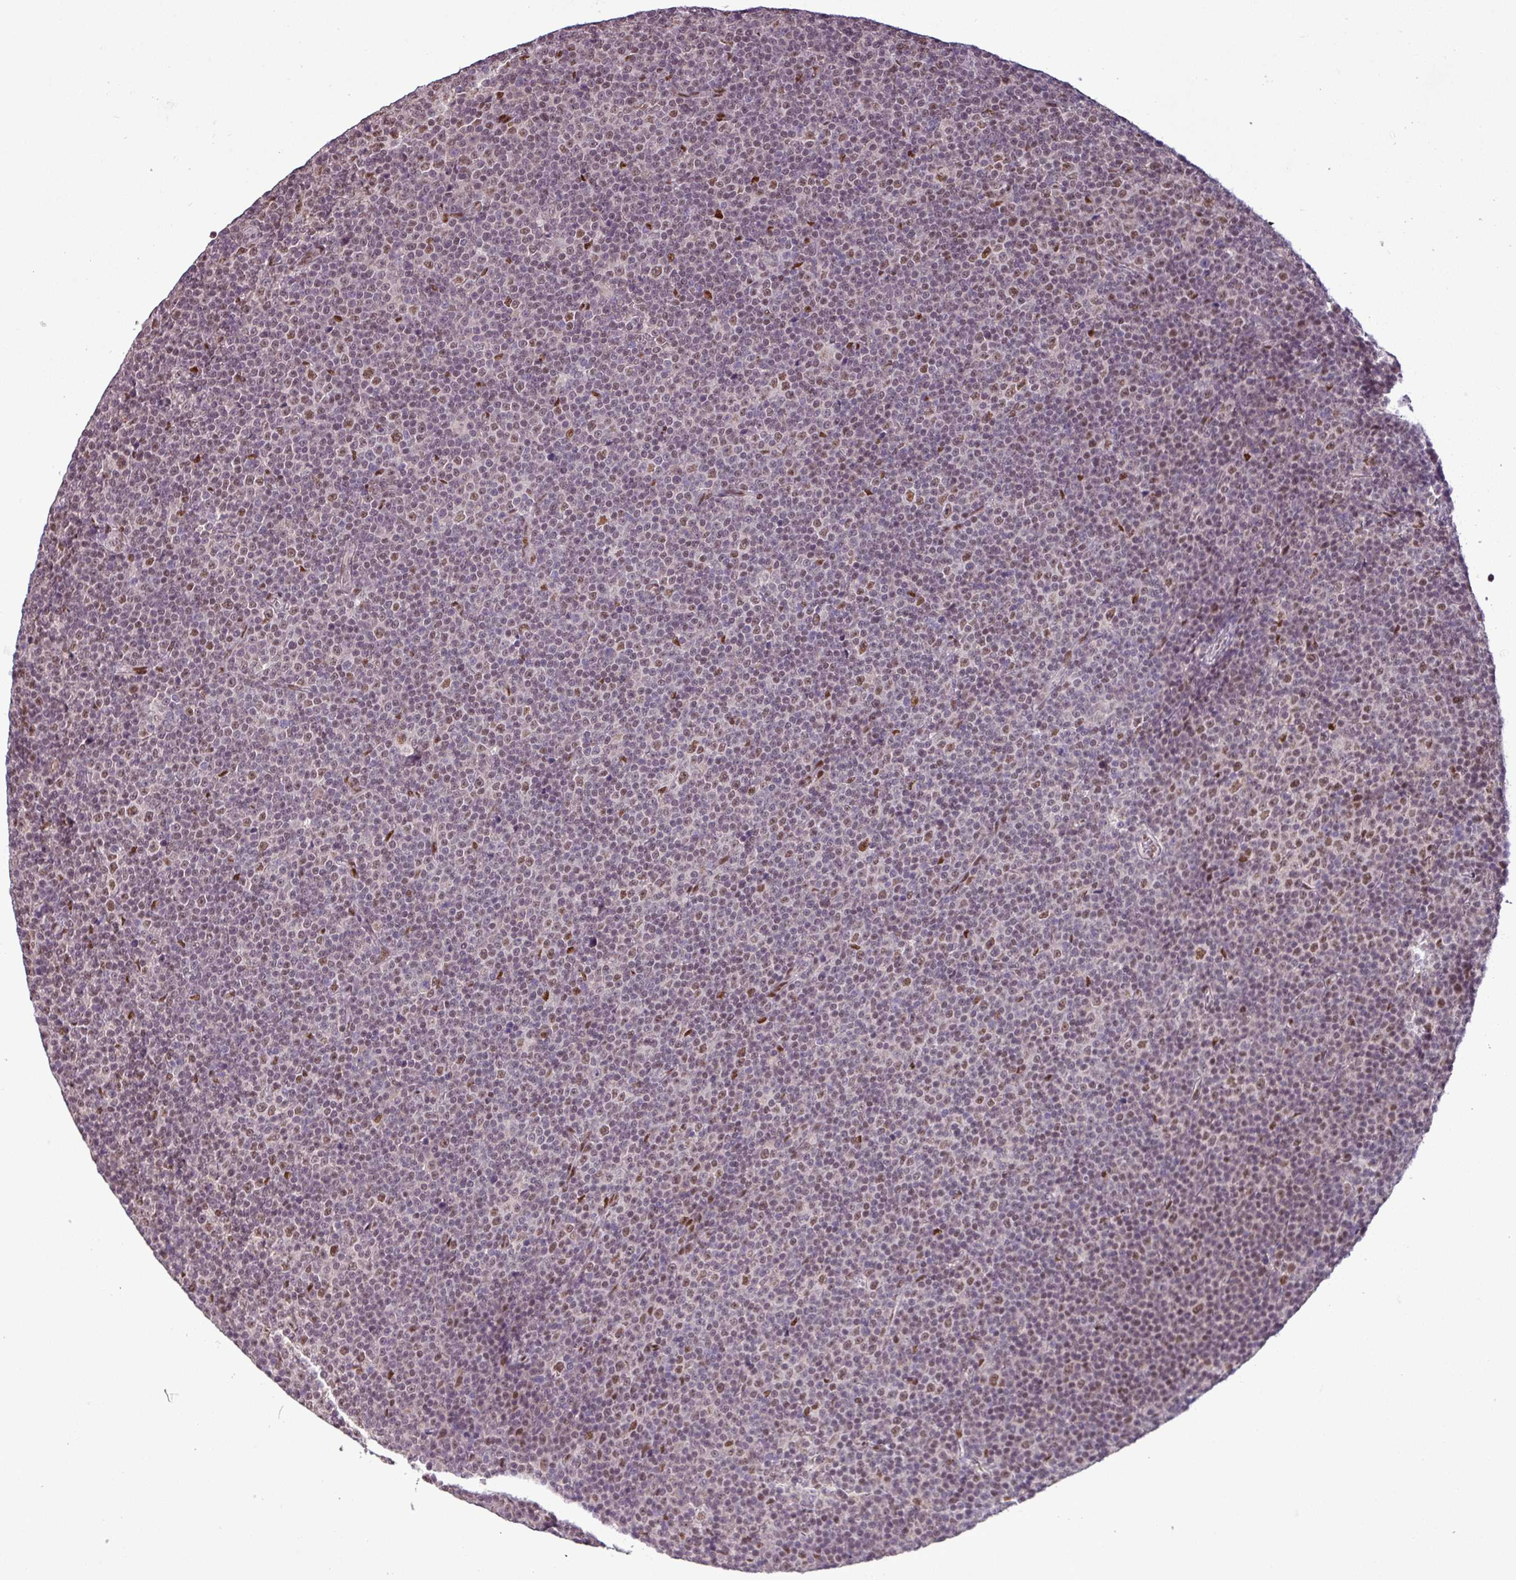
{"staining": {"intensity": "moderate", "quantity": "<25%", "location": "nuclear"}, "tissue": "lymphoma", "cell_type": "Tumor cells", "image_type": "cancer", "snomed": [{"axis": "morphology", "description": "Malignant lymphoma, non-Hodgkin's type, Low grade"}, {"axis": "topography", "description": "Lymph node"}], "caption": "This micrograph displays IHC staining of lymphoma, with low moderate nuclear expression in approximately <25% of tumor cells.", "gene": "IRF2BPL", "patient": {"sex": "female", "age": 67}}